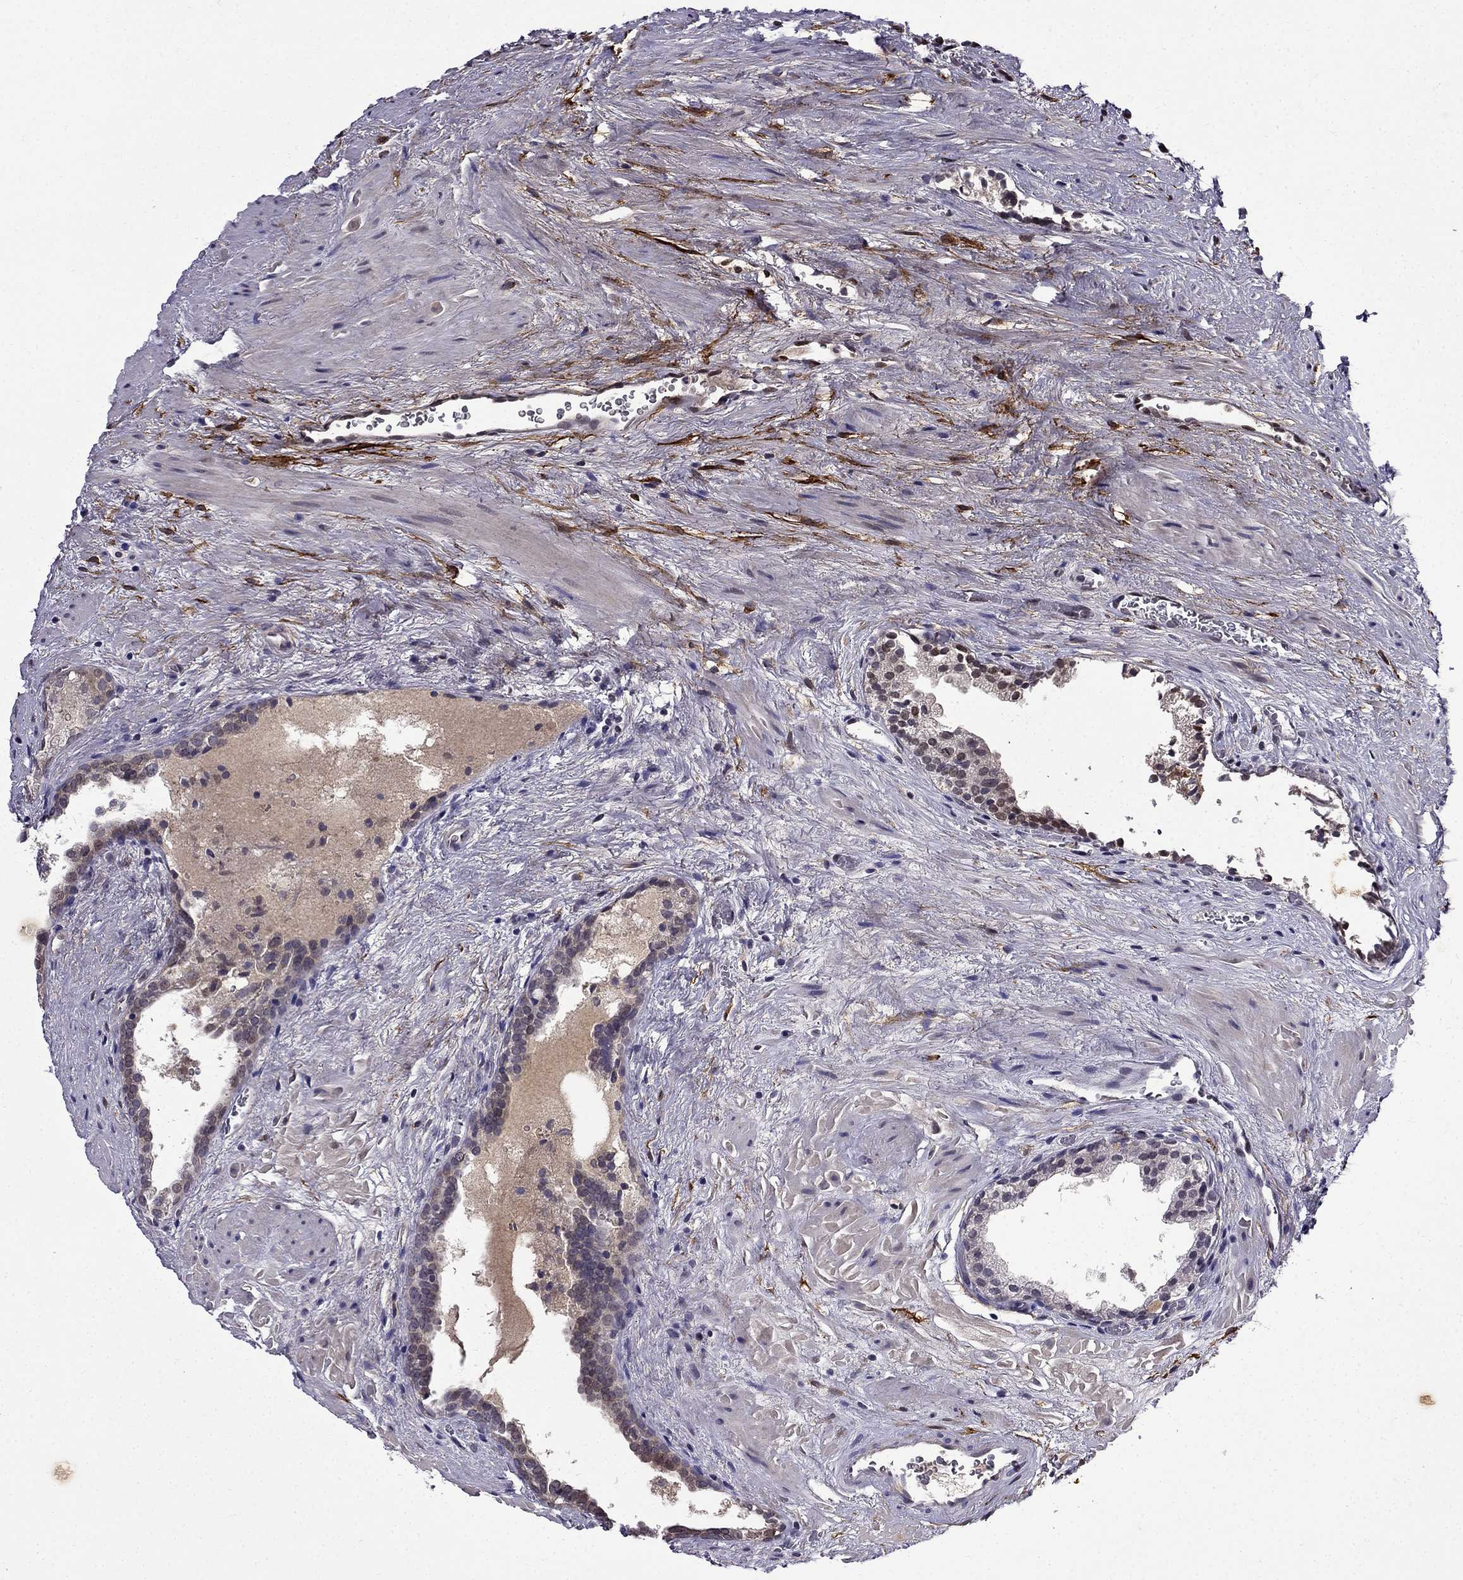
{"staining": {"intensity": "negative", "quantity": "none", "location": "none"}, "tissue": "prostate cancer", "cell_type": "Tumor cells", "image_type": "cancer", "snomed": [{"axis": "morphology", "description": "Adenocarcinoma, NOS"}, {"axis": "topography", "description": "Prostate"}], "caption": "Prostate cancer stained for a protein using immunohistochemistry exhibits no expression tumor cells.", "gene": "PI16", "patient": {"sex": "male", "age": 66}}